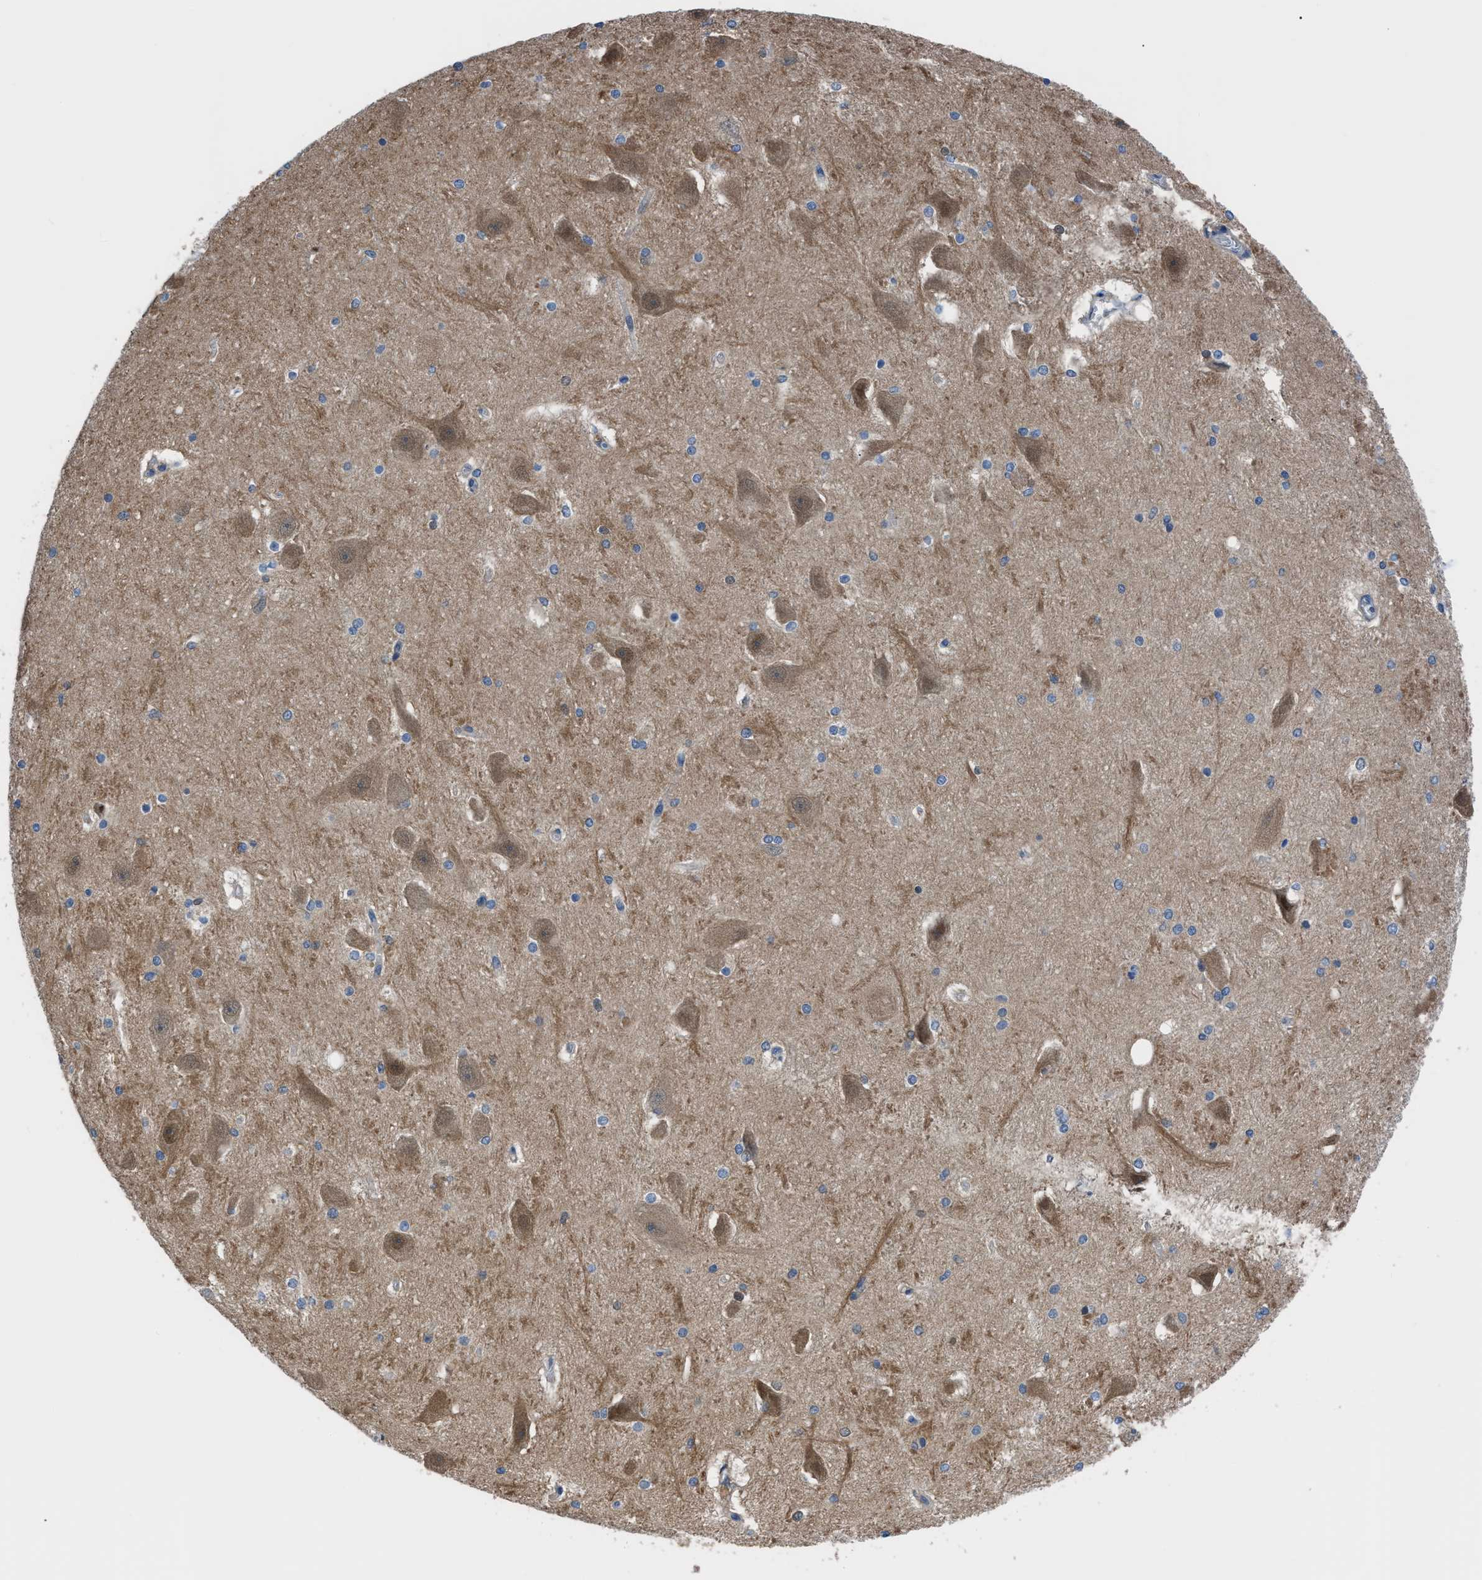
{"staining": {"intensity": "negative", "quantity": "none", "location": "none"}, "tissue": "hippocampus", "cell_type": "Glial cells", "image_type": "normal", "snomed": [{"axis": "morphology", "description": "Normal tissue, NOS"}, {"axis": "topography", "description": "Hippocampus"}], "caption": "Immunohistochemistry (IHC) photomicrograph of benign hippocampus: hippocampus stained with DAB (3,3'-diaminobenzidine) demonstrates no significant protein positivity in glial cells.", "gene": "TMEM45B", "patient": {"sex": "female", "age": 19}}